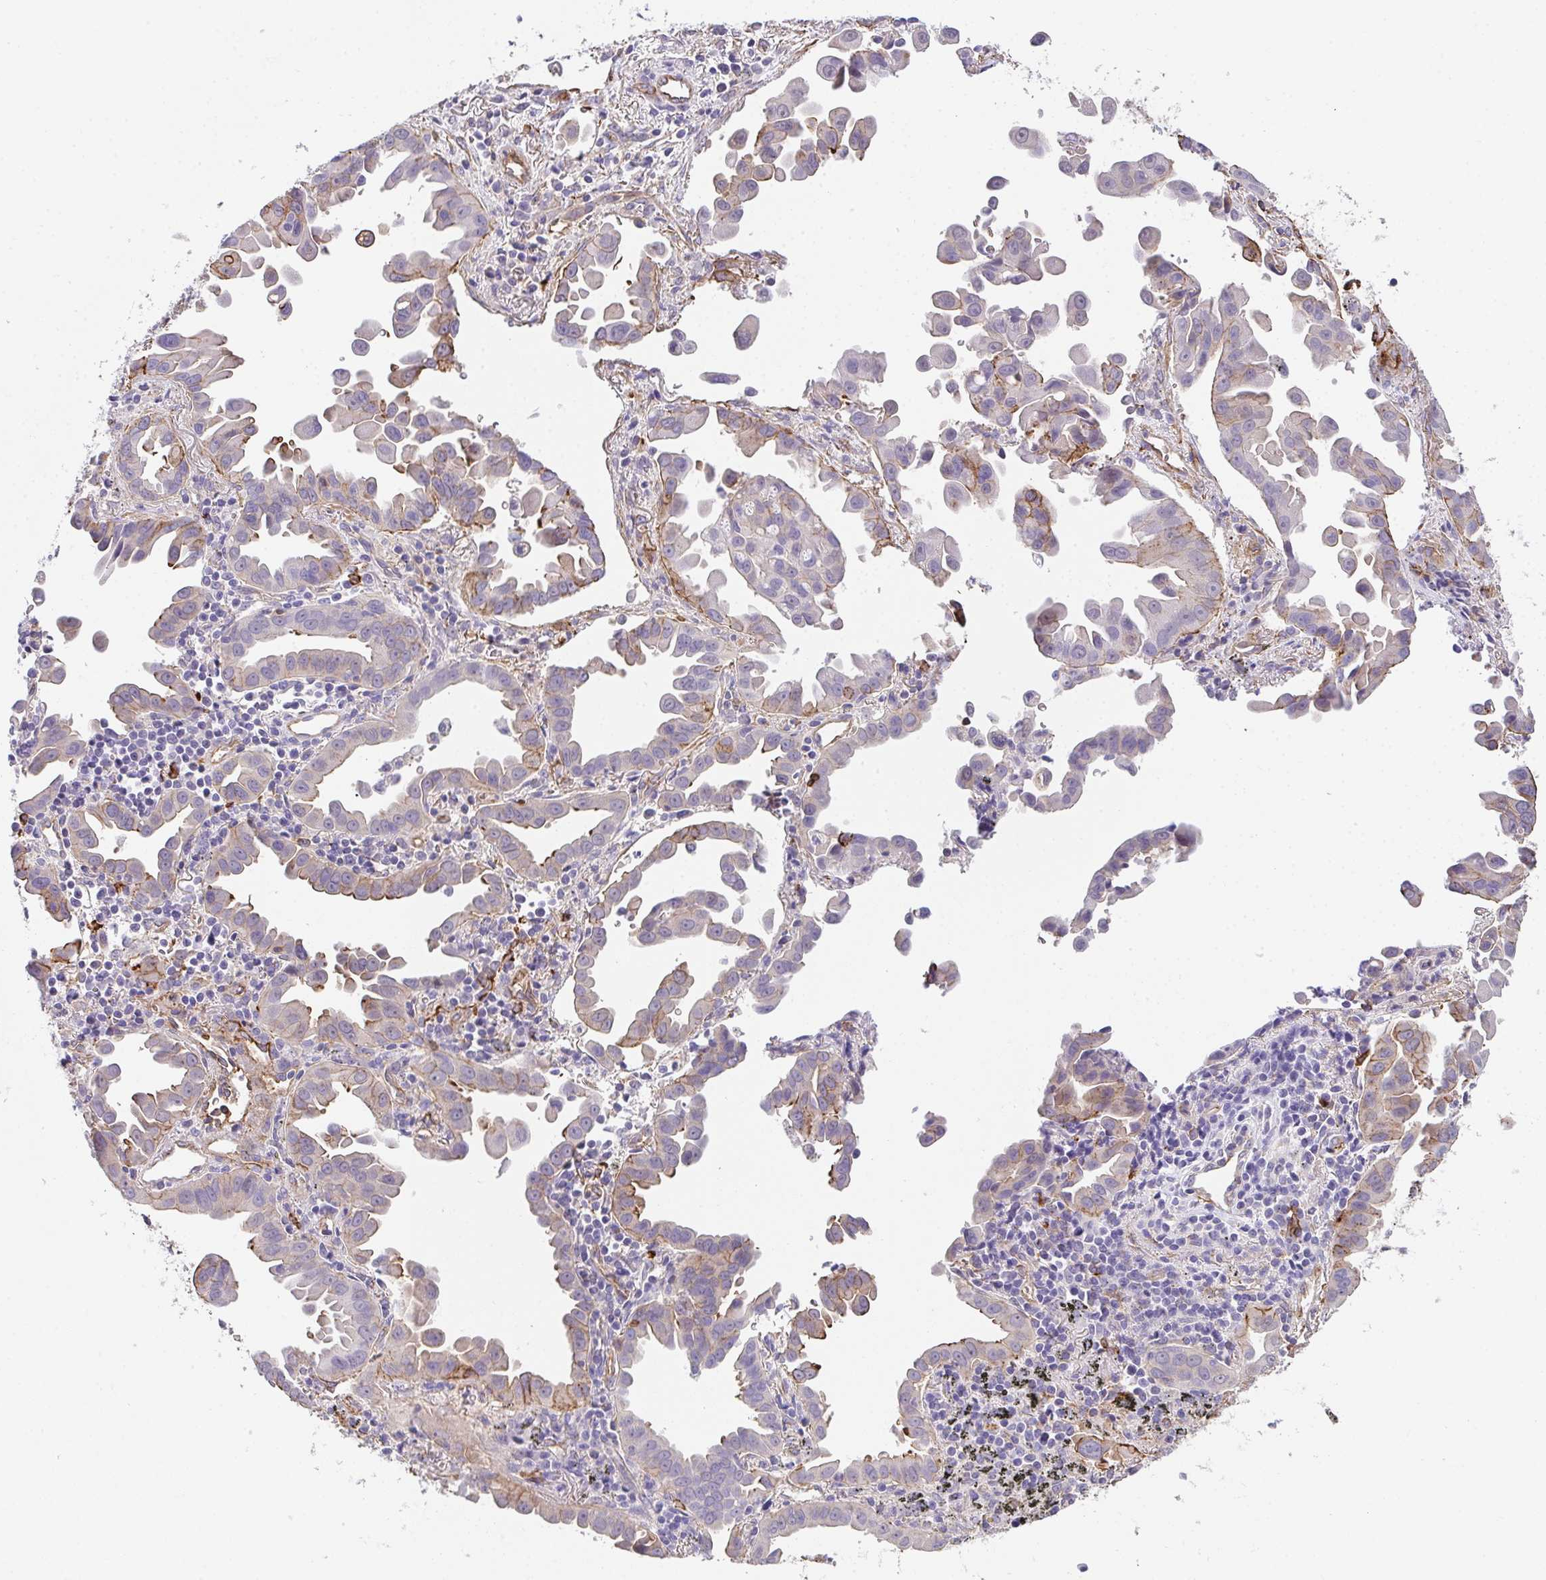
{"staining": {"intensity": "moderate", "quantity": "<25%", "location": "cytoplasmic/membranous"}, "tissue": "lung cancer", "cell_type": "Tumor cells", "image_type": "cancer", "snomed": [{"axis": "morphology", "description": "Adenocarcinoma, NOS"}, {"axis": "topography", "description": "Lung"}], "caption": "A high-resolution image shows immunohistochemistry (IHC) staining of lung adenocarcinoma, which displays moderate cytoplasmic/membranous staining in about <25% of tumor cells.", "gene": "DBN1", "patient": {"sex": "male", "age": 68}}